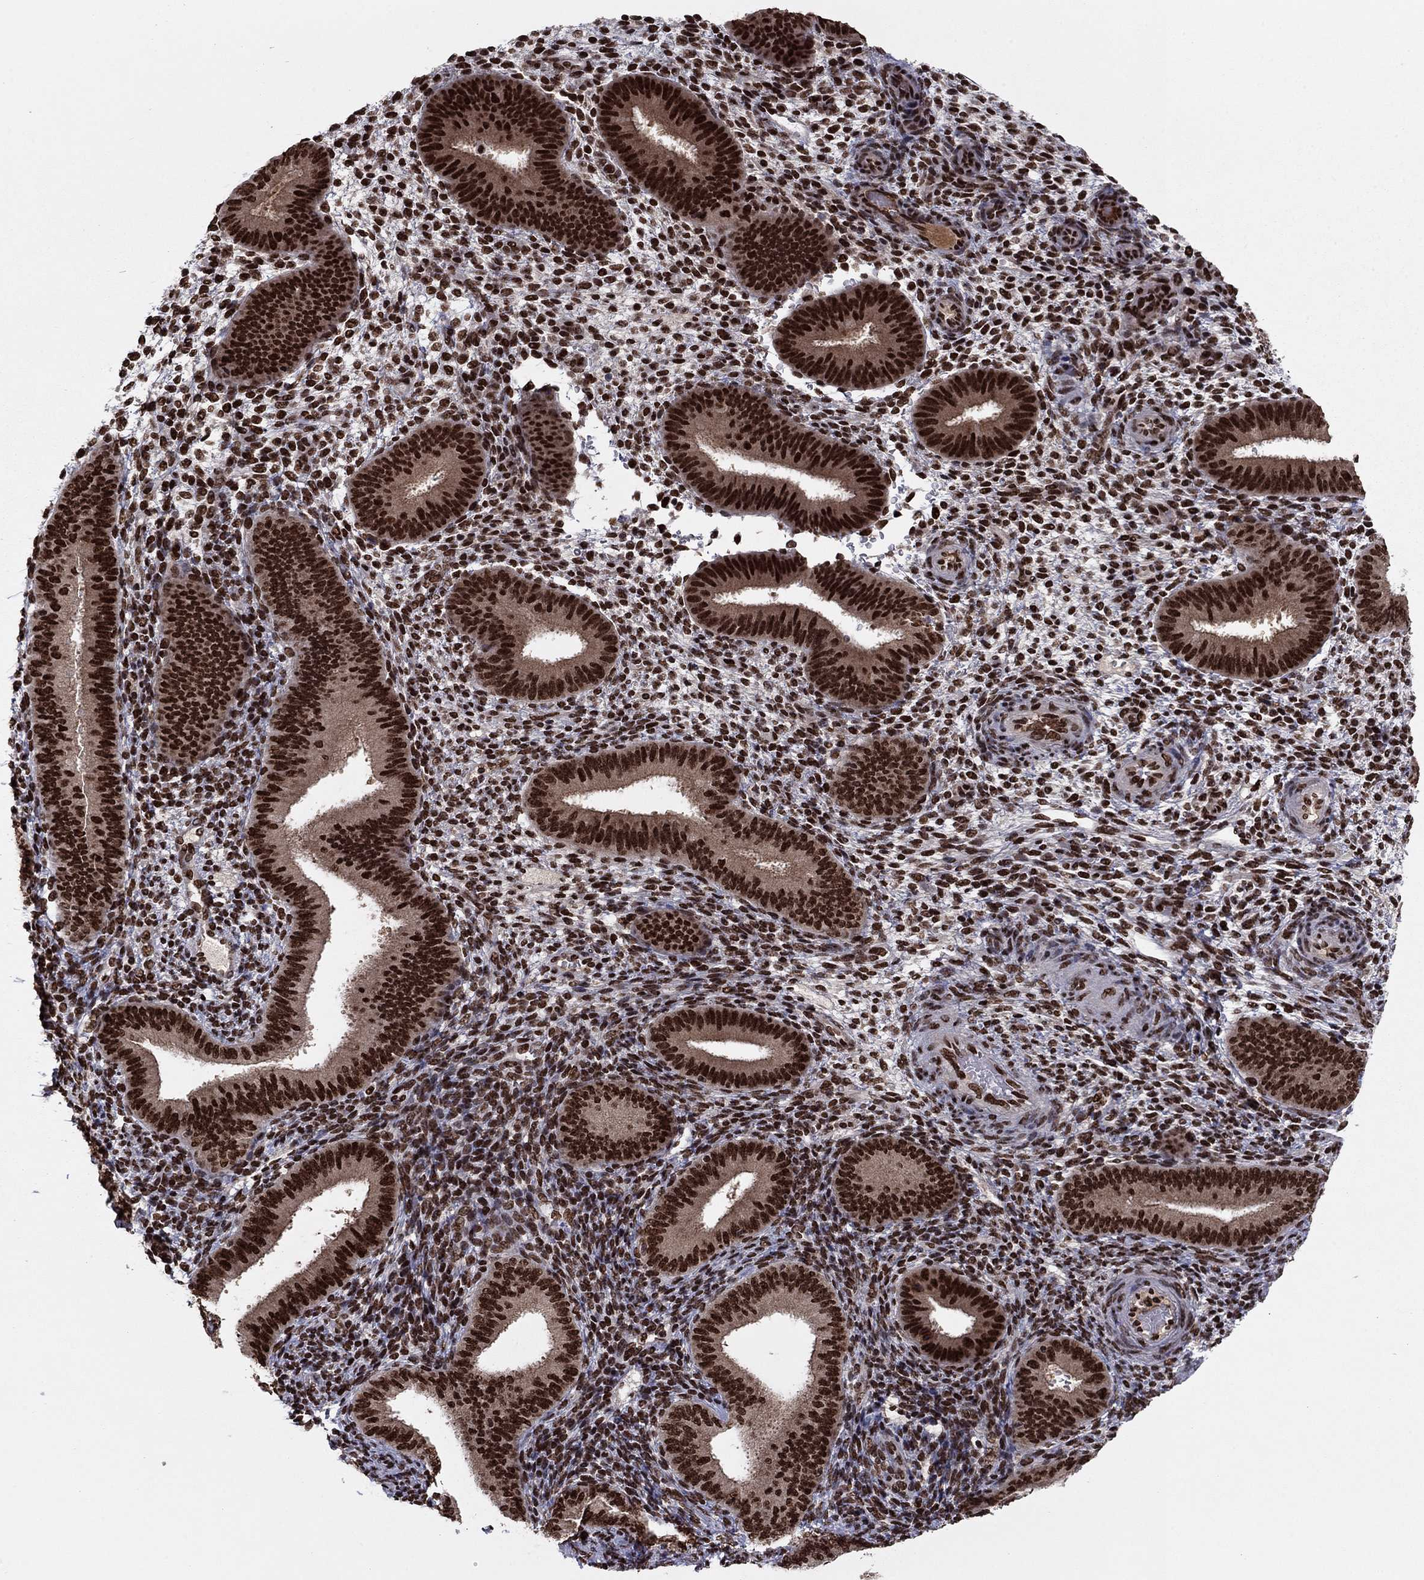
{"staining": {"intensity": "strong", "quantity": "25%-75%", "location": "nuclear"}, "tissue": "endometrium", "cell_type": "Cells in endometrial stroma", "image_type": "normal", "snomed": [{"axis": "morphology", "description": "Normal tissue, NOS"}, {"axis": "topography", "description": "Endometrium"}], "caption": "Protein staining shows strong nuclear expression in about 25%-75% of cells in endometrial stroma in benign endometrium.", "gene": "USP54", "patient": {"sex": "female", "age": 39}}